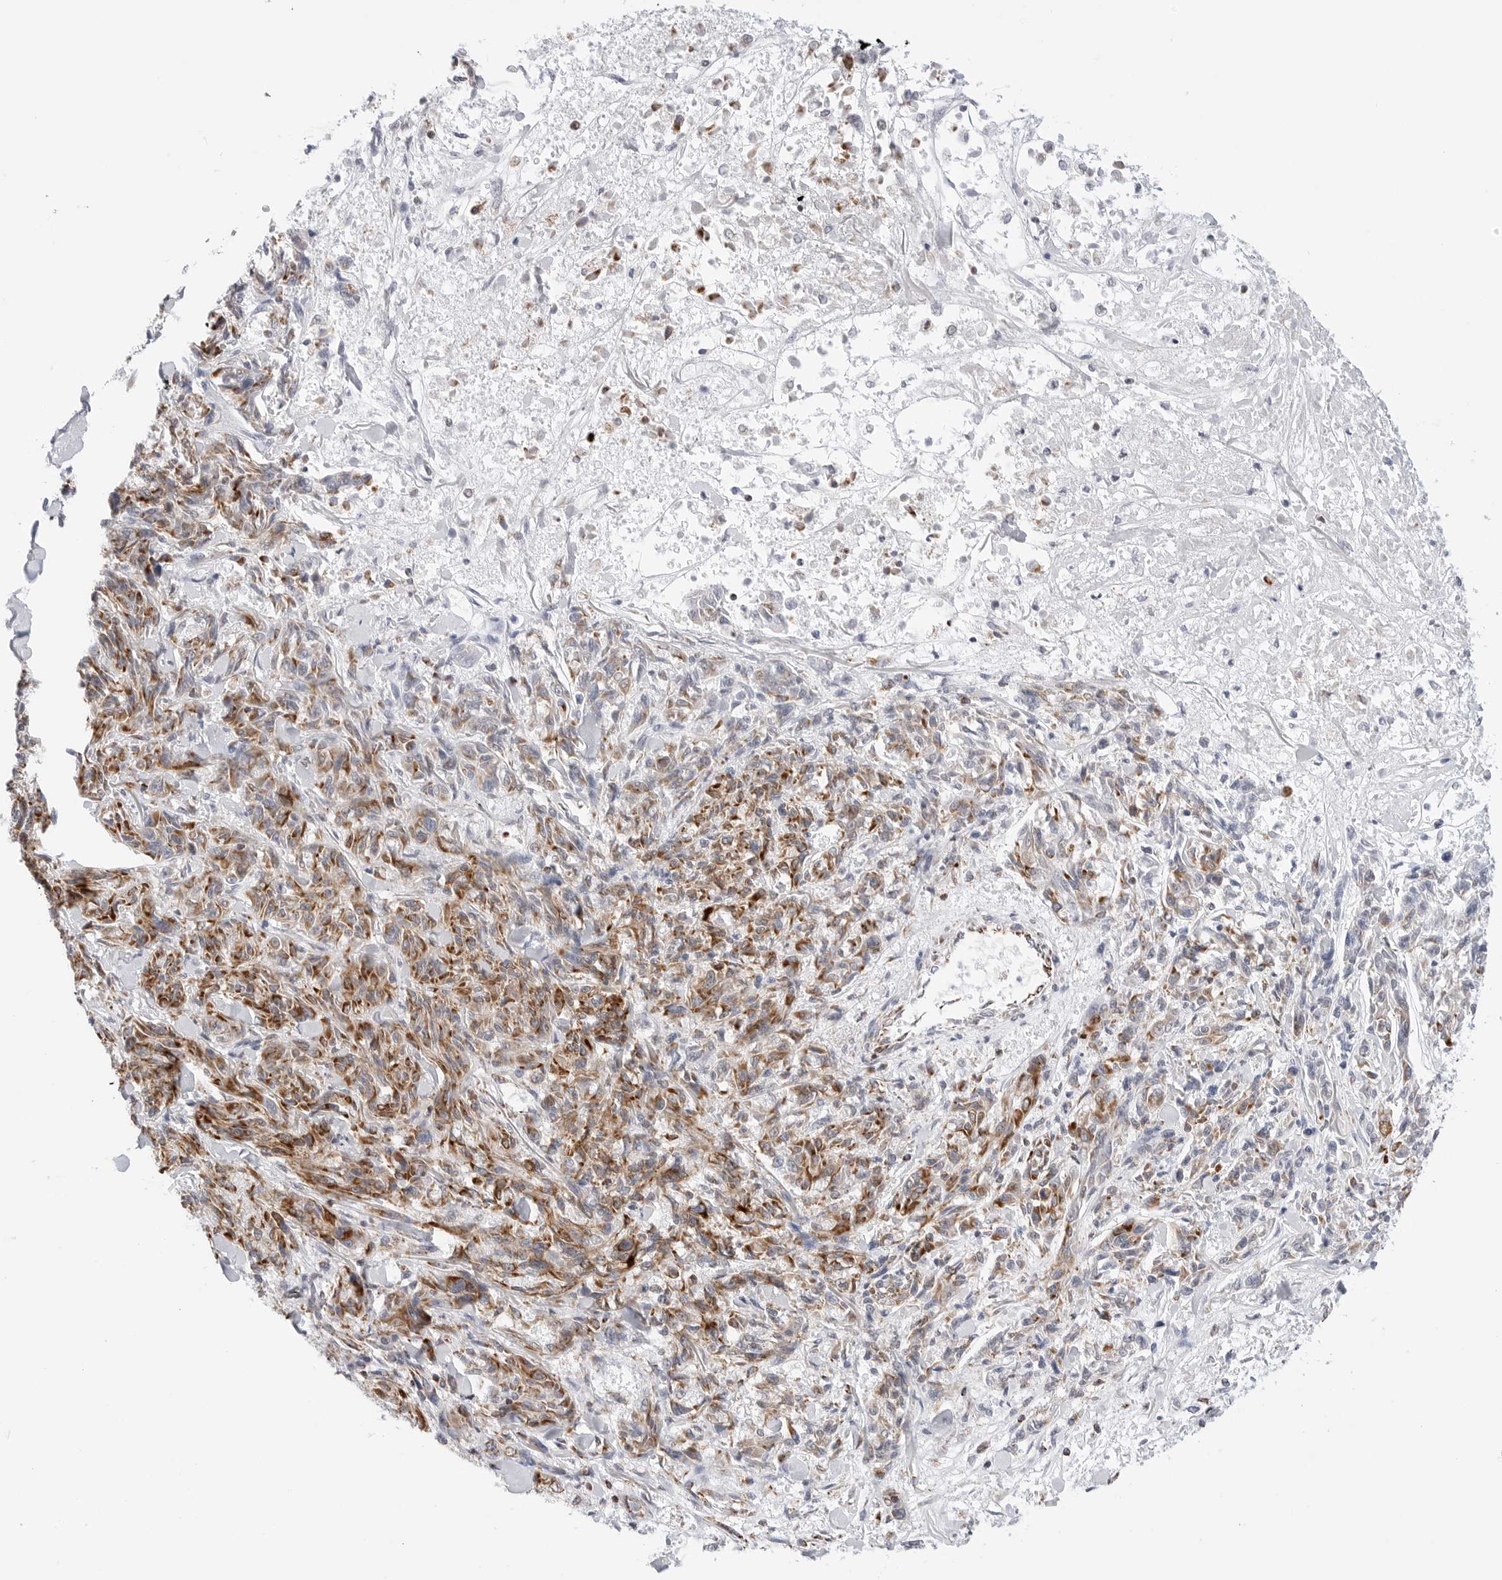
{"staining": {"intensity": "moderate", "quantity": "<25%", "location": "cytoplasmic/membranous"}, "tissue": "melanoma", "cell_type": "Tumor cells", "image_type": "cancer", "snomed": [{"axis": "morphology", "description": "Malignant melanoma, NOS"}, {"axis": "topography", "description": "Skin"}], "caption": "Malignant melanoma was stained to show a protein in brown. There is low levels of moderate cytoplasmic/membranous expression in about <25% of tumor cells.", "gene": "ATP5IF1", "patient": {"sex": "male", "age": 53}}